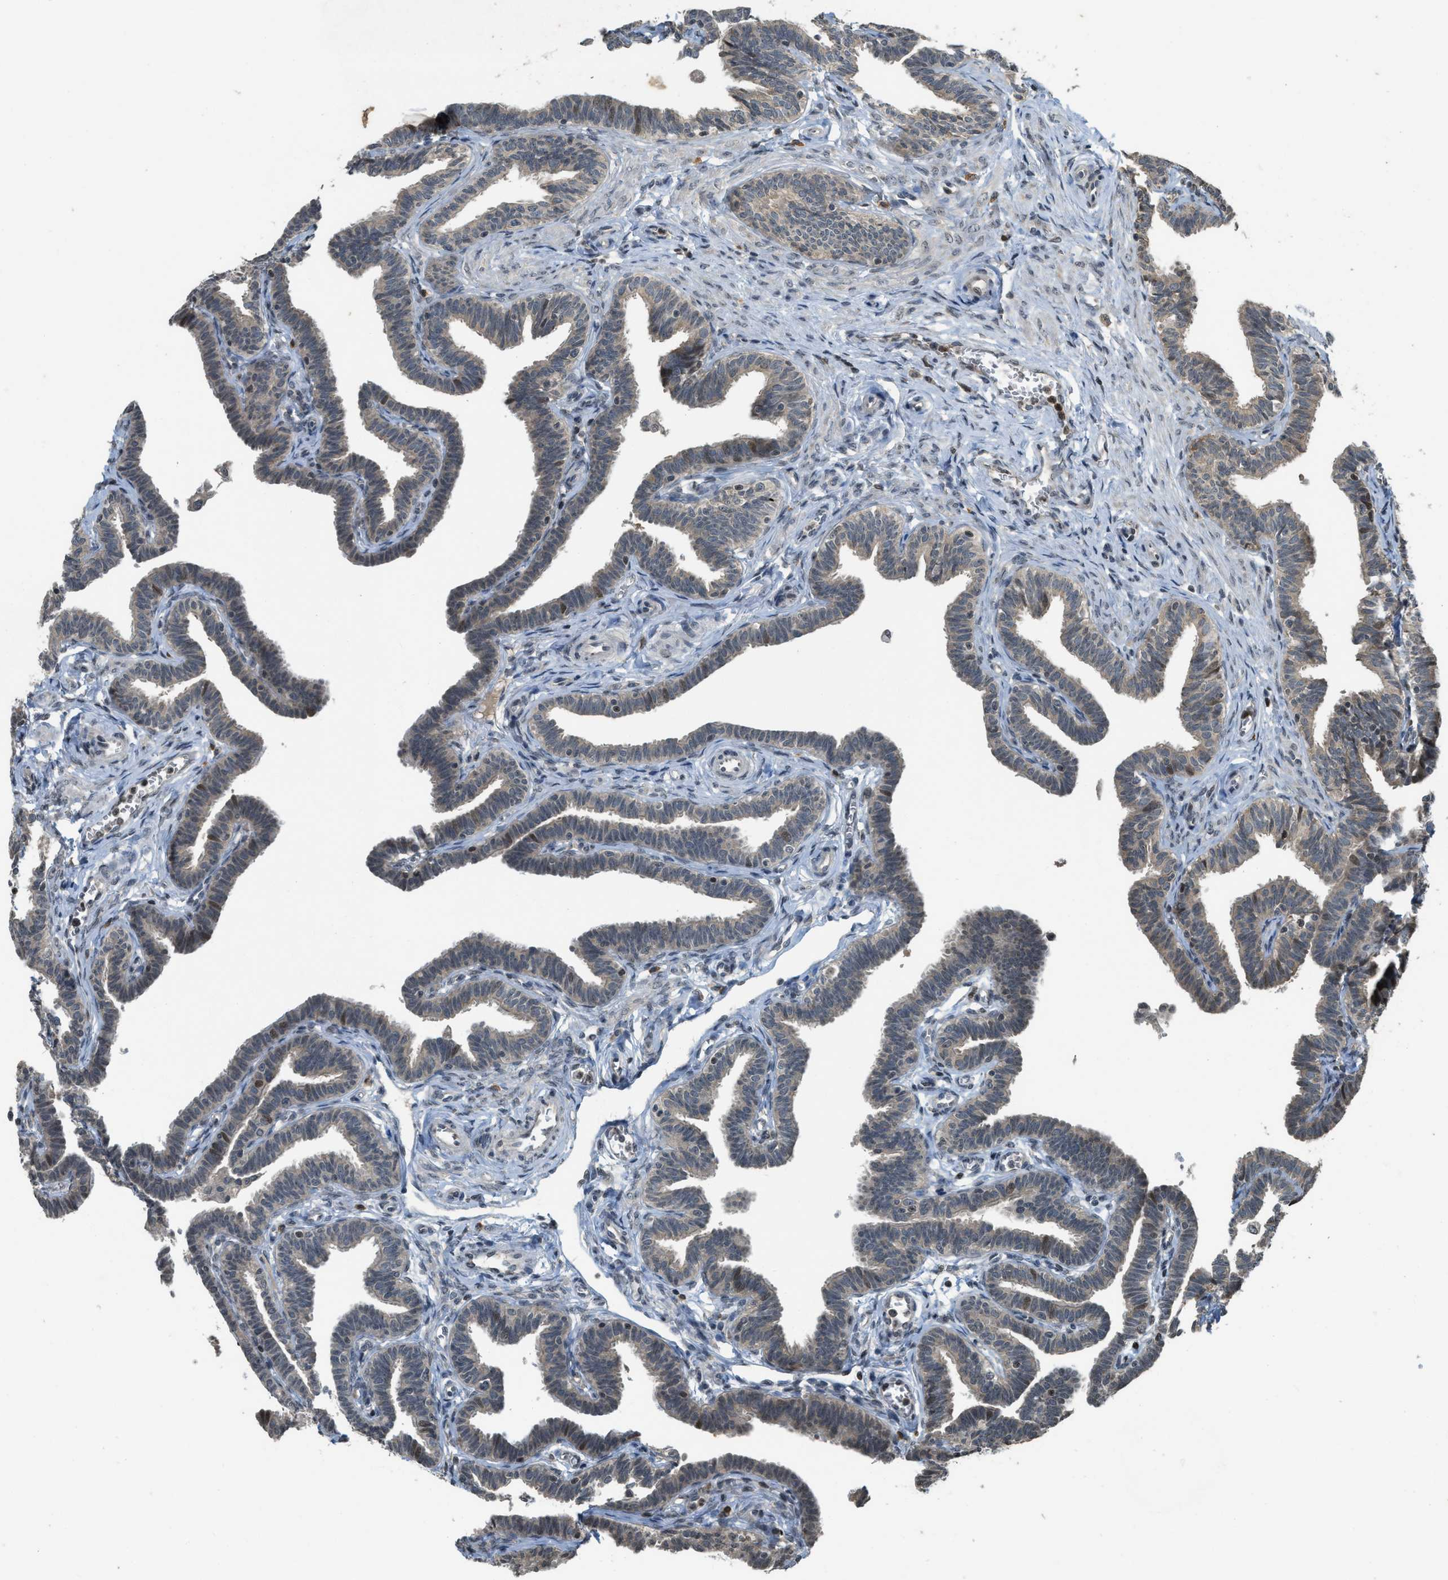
{"staining": {"intensity": "weak", "quantity": "<25%", "location": "cytoplasmic/membranous"}, "tissue": "fallopian tube", "cell_type": "Glandular cells", "image_type": "normal", "snomed": [{"axis": "morphology", "description": "Normal tissue, NOS"}, {"axis": "topography", "description": "Fallopian tube"}, {"axis": "topography", "description": "Ovary"}], "caption": "High magnification brightfield microscopy of unremarkable fallopian tube stained with DAB (3,3'-diaminobenzidine) (brown) and counterstained with hematoxylin (blue): glandular cells show no significant staining. (Brightfield microscopy of DAB (3,3'-diaminobenzidine) immunohistochemistry (IHC) at high magnification).", "gene": "SIAH1", "patient": {"sex": "female", "age": 23}}